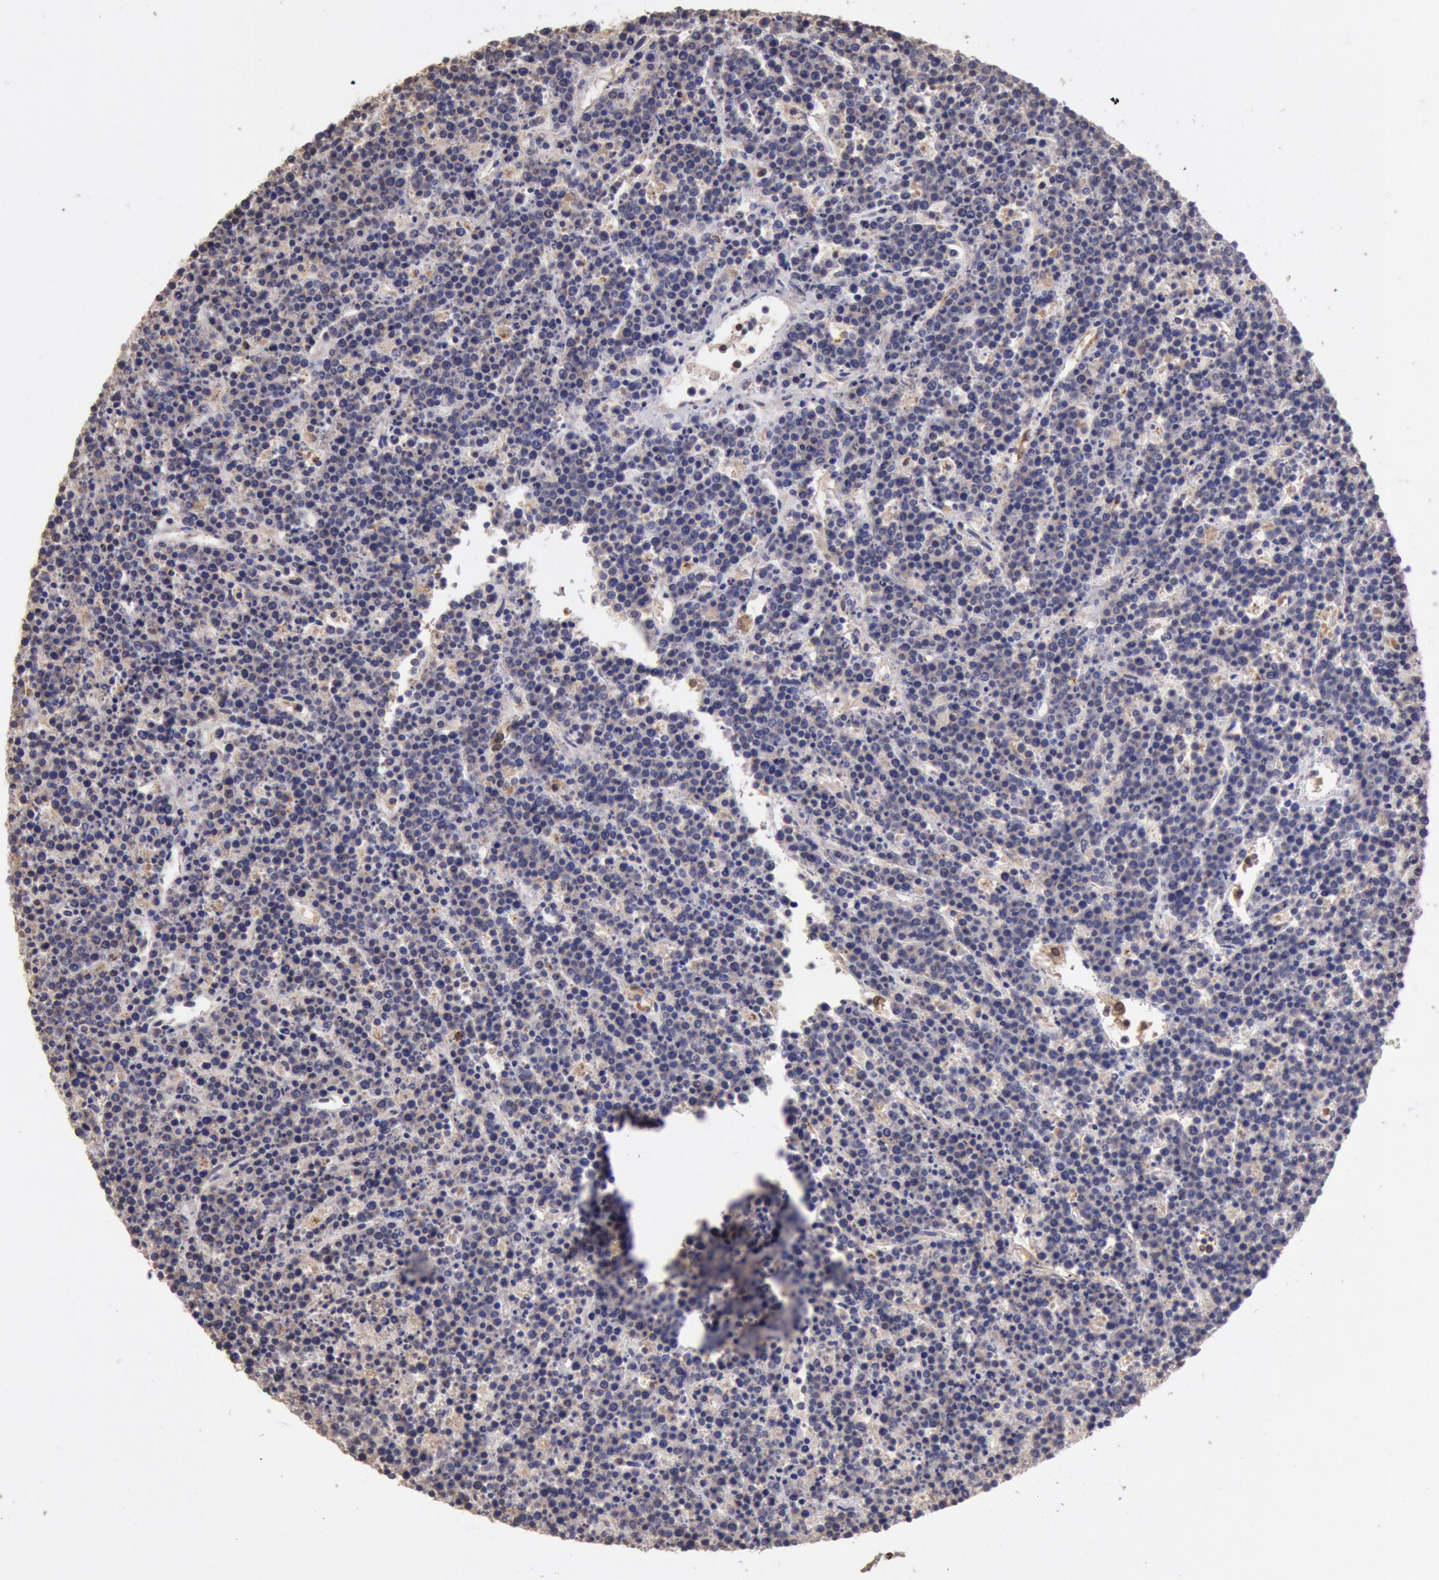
{"staining": {"intensity": "weak", "quantity": "25%-75%", "location": "cytoplasmic/membranous"}, "tissue": "lymphoma", "cell_type": "Tumor cells", "image_type": "cancer", "snomed": [{"axis": "morphology", "description": "Malignant lymphoma, non-Hodgkin's type, High grade"}, {"axis": "topography", "description": "Ovary"}], "caption": "A low amount of weak cytoplasmic/membranous positivity is appreciated in about 25%-75% of tumor cells in high-grade malignant lymphoma, non-Hodgkin's type tissue. (Stains: DAB in brown, nuclei in blue, Microscopy: brightfield microscopy at high magnification).", "gene": "COMT", "patient": {"sex": "female", "age": 56}}